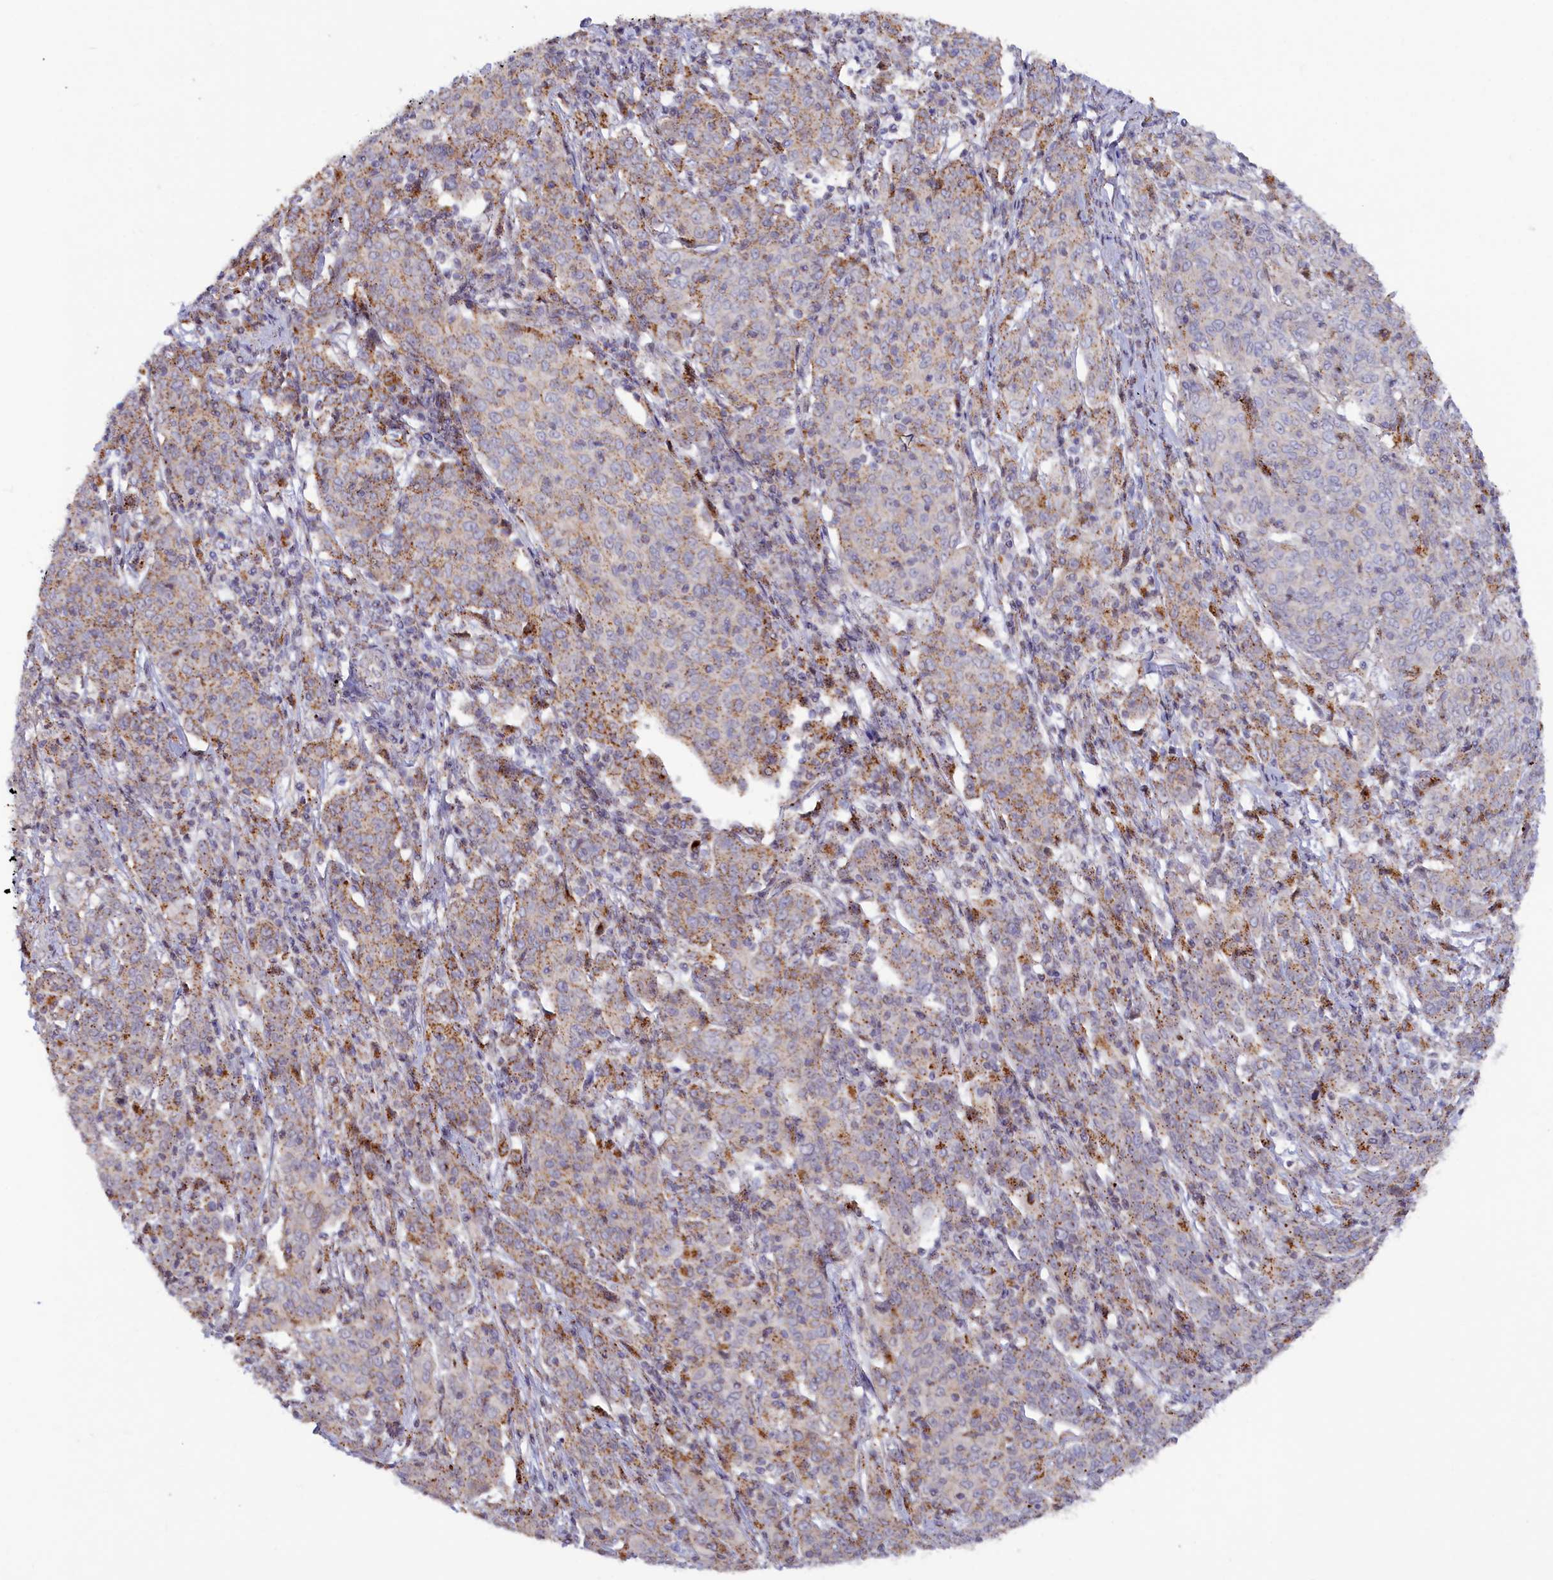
{"staining": {"intensity": "weak", "quantity": "<25%", "location": "cytoplasmic/membranous"}, "tissue": "cervical cancer", "cell_type": "Tumor cells", "image_type": "cancer", "snomed": [{"axis": "morphology", "description": "Squamous cell carcinoma, NOS"}, {"axis": "topography", "description": "Cervix"}], "caption": "Protein analysis of cervical cancer displays no significant expression in tumor cells.", "gene": "HYKK", "patient": {"sex": "female", "age": 67}}